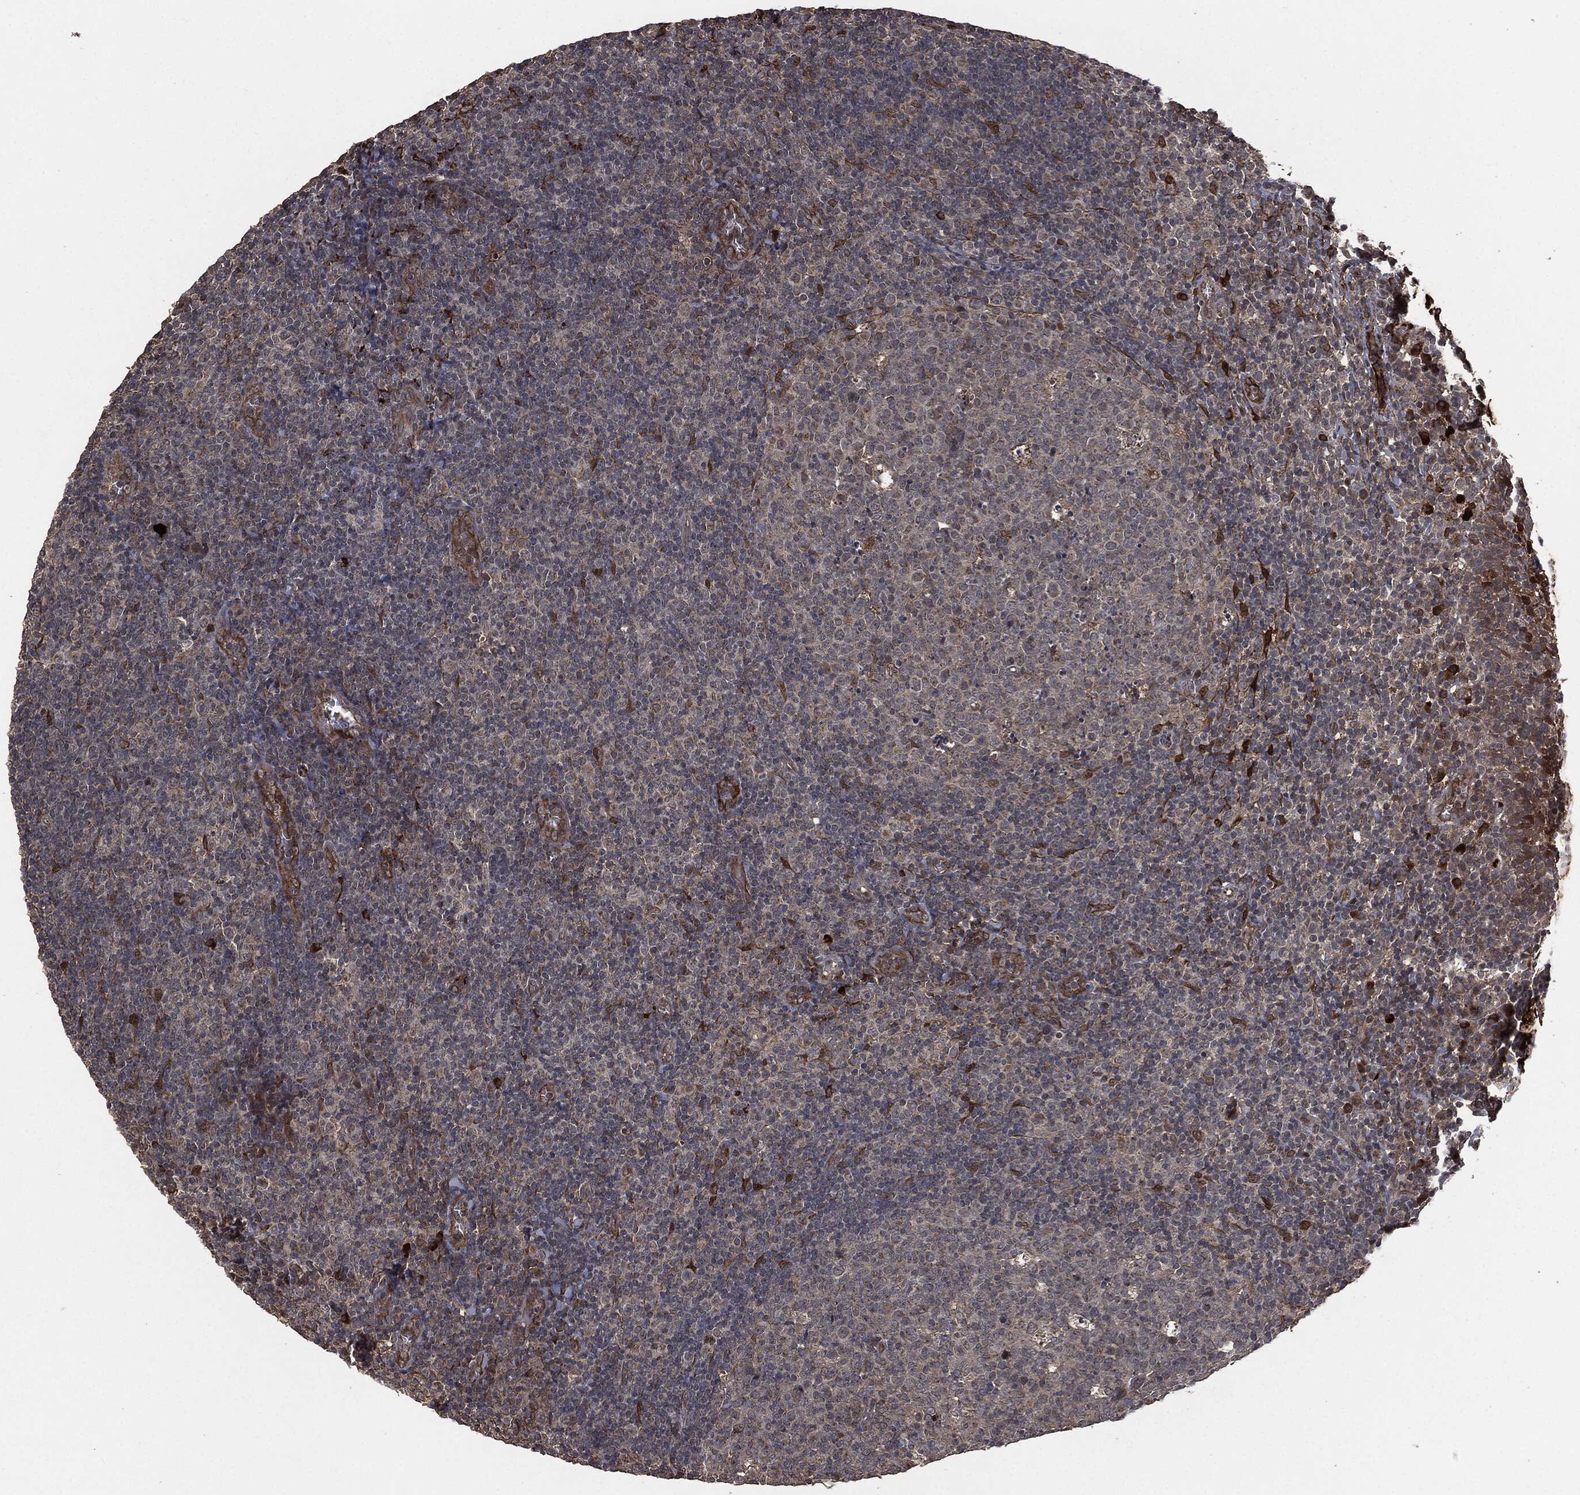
{"staining": {"intensity": "negative", "quantity": "none", "location": "none"}, "tissue": "tonsil", "cell_type": "Germinal center cells", "image_type": "normal", "snomed": [{"axis": "morphology", "description": "Normal tissue, NOS"}, {"axis": "topography", "description": "Tonsil"}], "caption": "This is a image of immunohistochemistry staining of benign tonsil, which shows no expression in germinal center cells.", "gene": "CRABP2", "patient": {"sex": "female", "age": 5}}